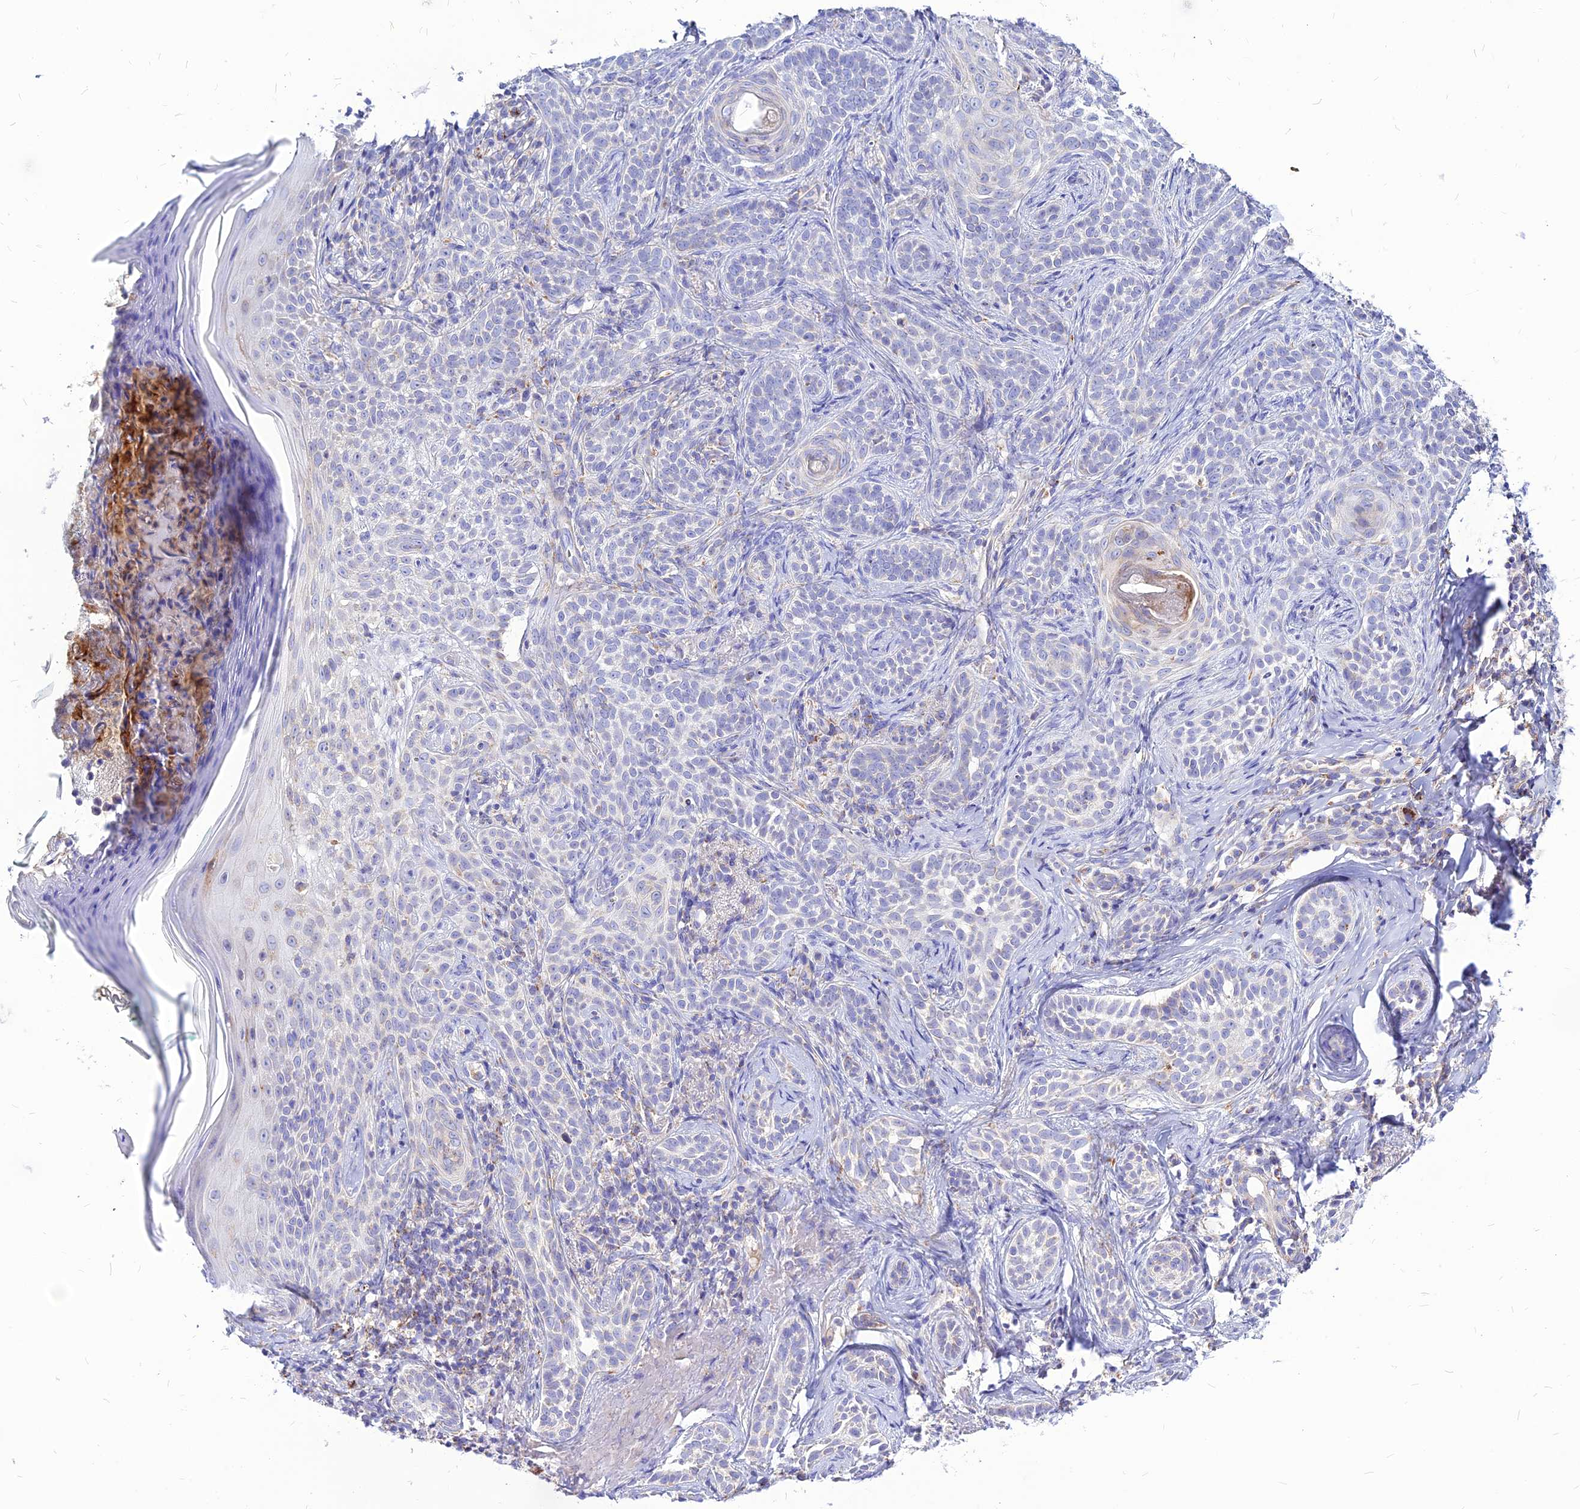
{"staining": {"intensity": "negative", "quantity": "none", "location": "none"}, "tissue": "skin cancer", "cell_type": "Tumor cells", "image_type": "cancer", "snomed": [{"axis": "morphology", "description": "Basal cell carcinoma"}, {"axis": "topography", "description": "Skin"}], "caption": "Tumor cells show no significant protein staining in skin cancer.", "gene": "ECI1", "patient": {"sex": "male", "age": 71}}